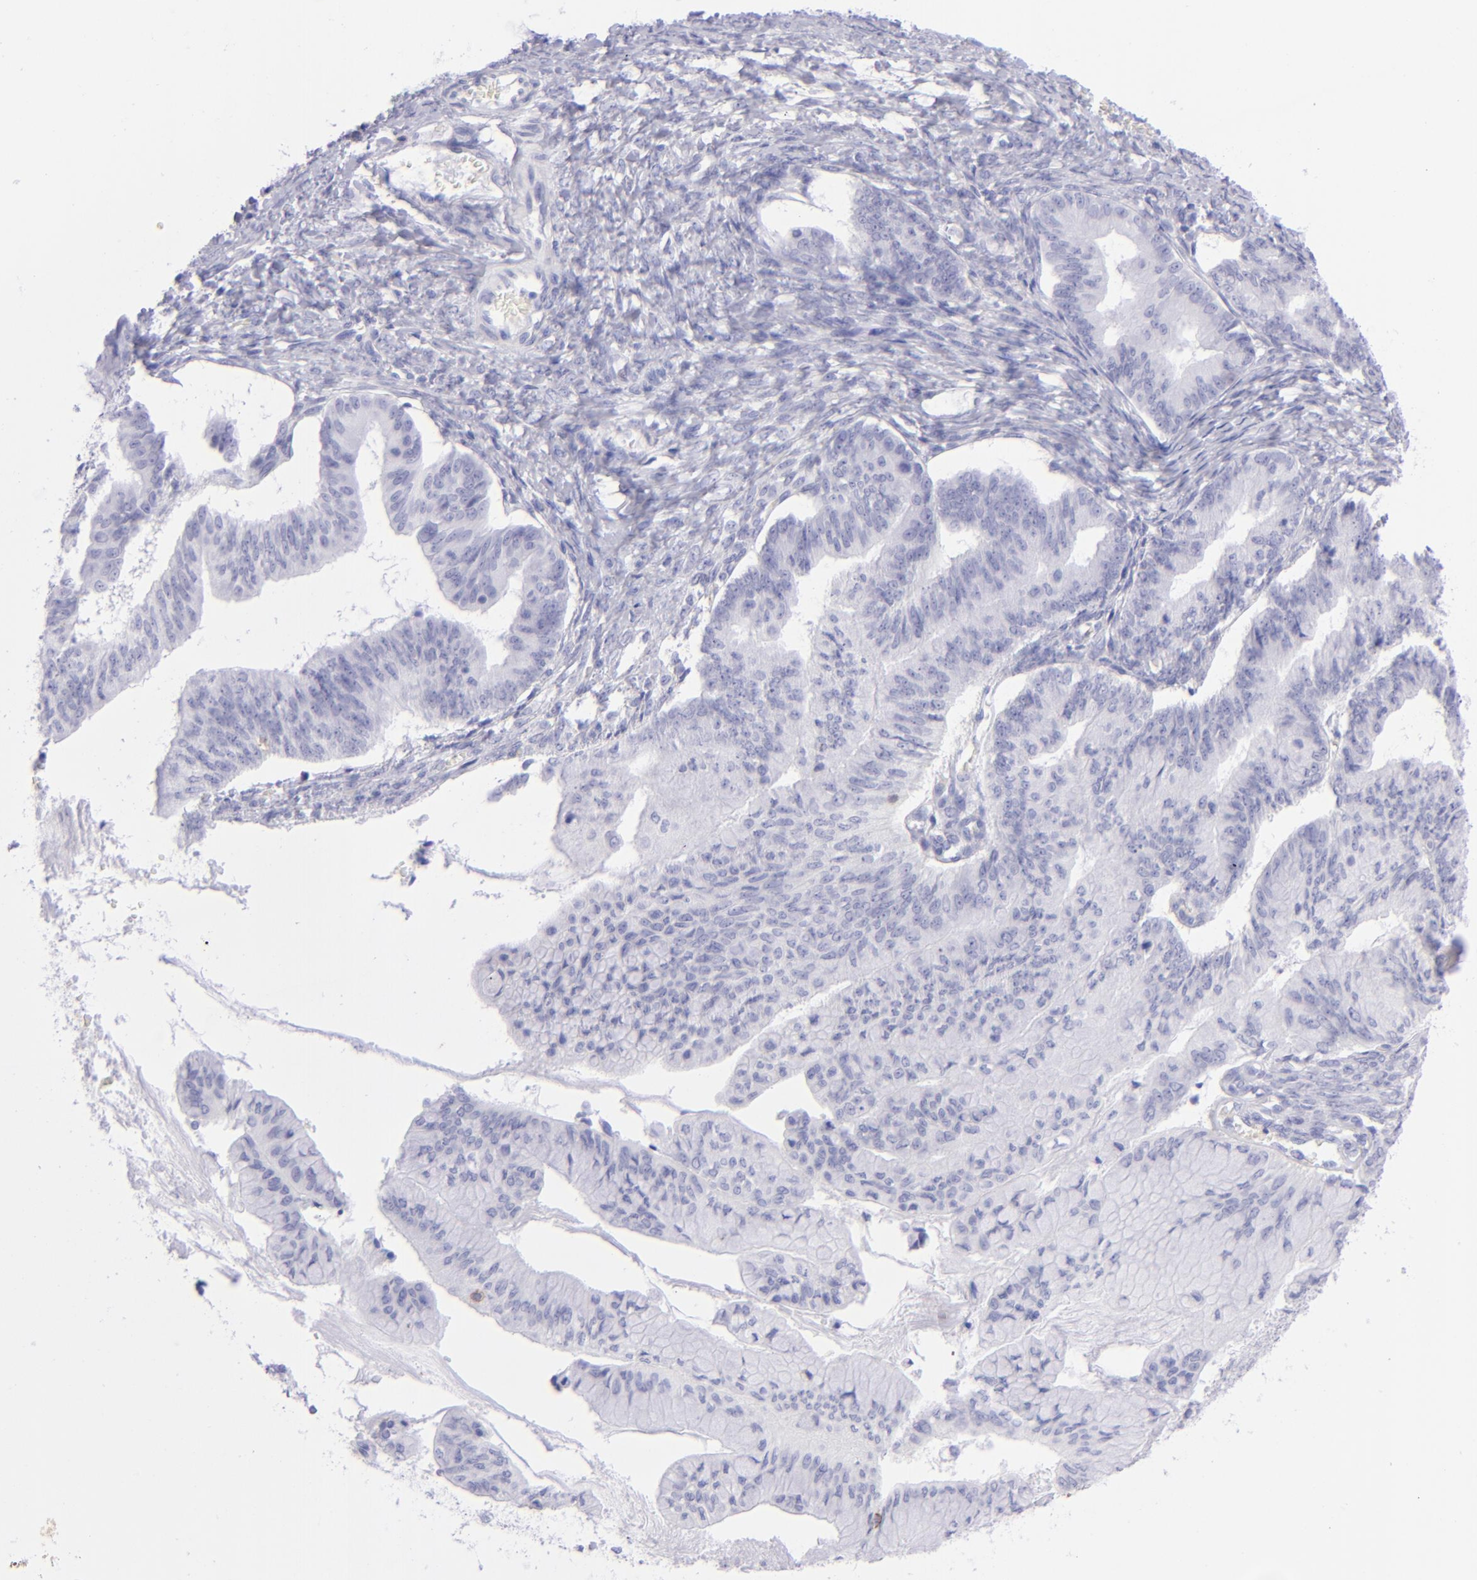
{"staining": {"intensity": "negative", "quantity": "none", "location": "none"}, "tissue": "ovarian cancer", "cell_type": "Tumor cells", "image_type": "cancer", "snomed": [{"axis": "morphology", "description": "Cystadenocarcinoma, mucinous, NOS"}, {"axis": "topography", "description": "Ovary"}], "caption": "Immunohistochemistry histopathology image of ovarian cancer stained for a protein (brown), which shows no staining in tumor cells.", "gene": "CD69", "patient": {"sex": "female", "age": 36}}